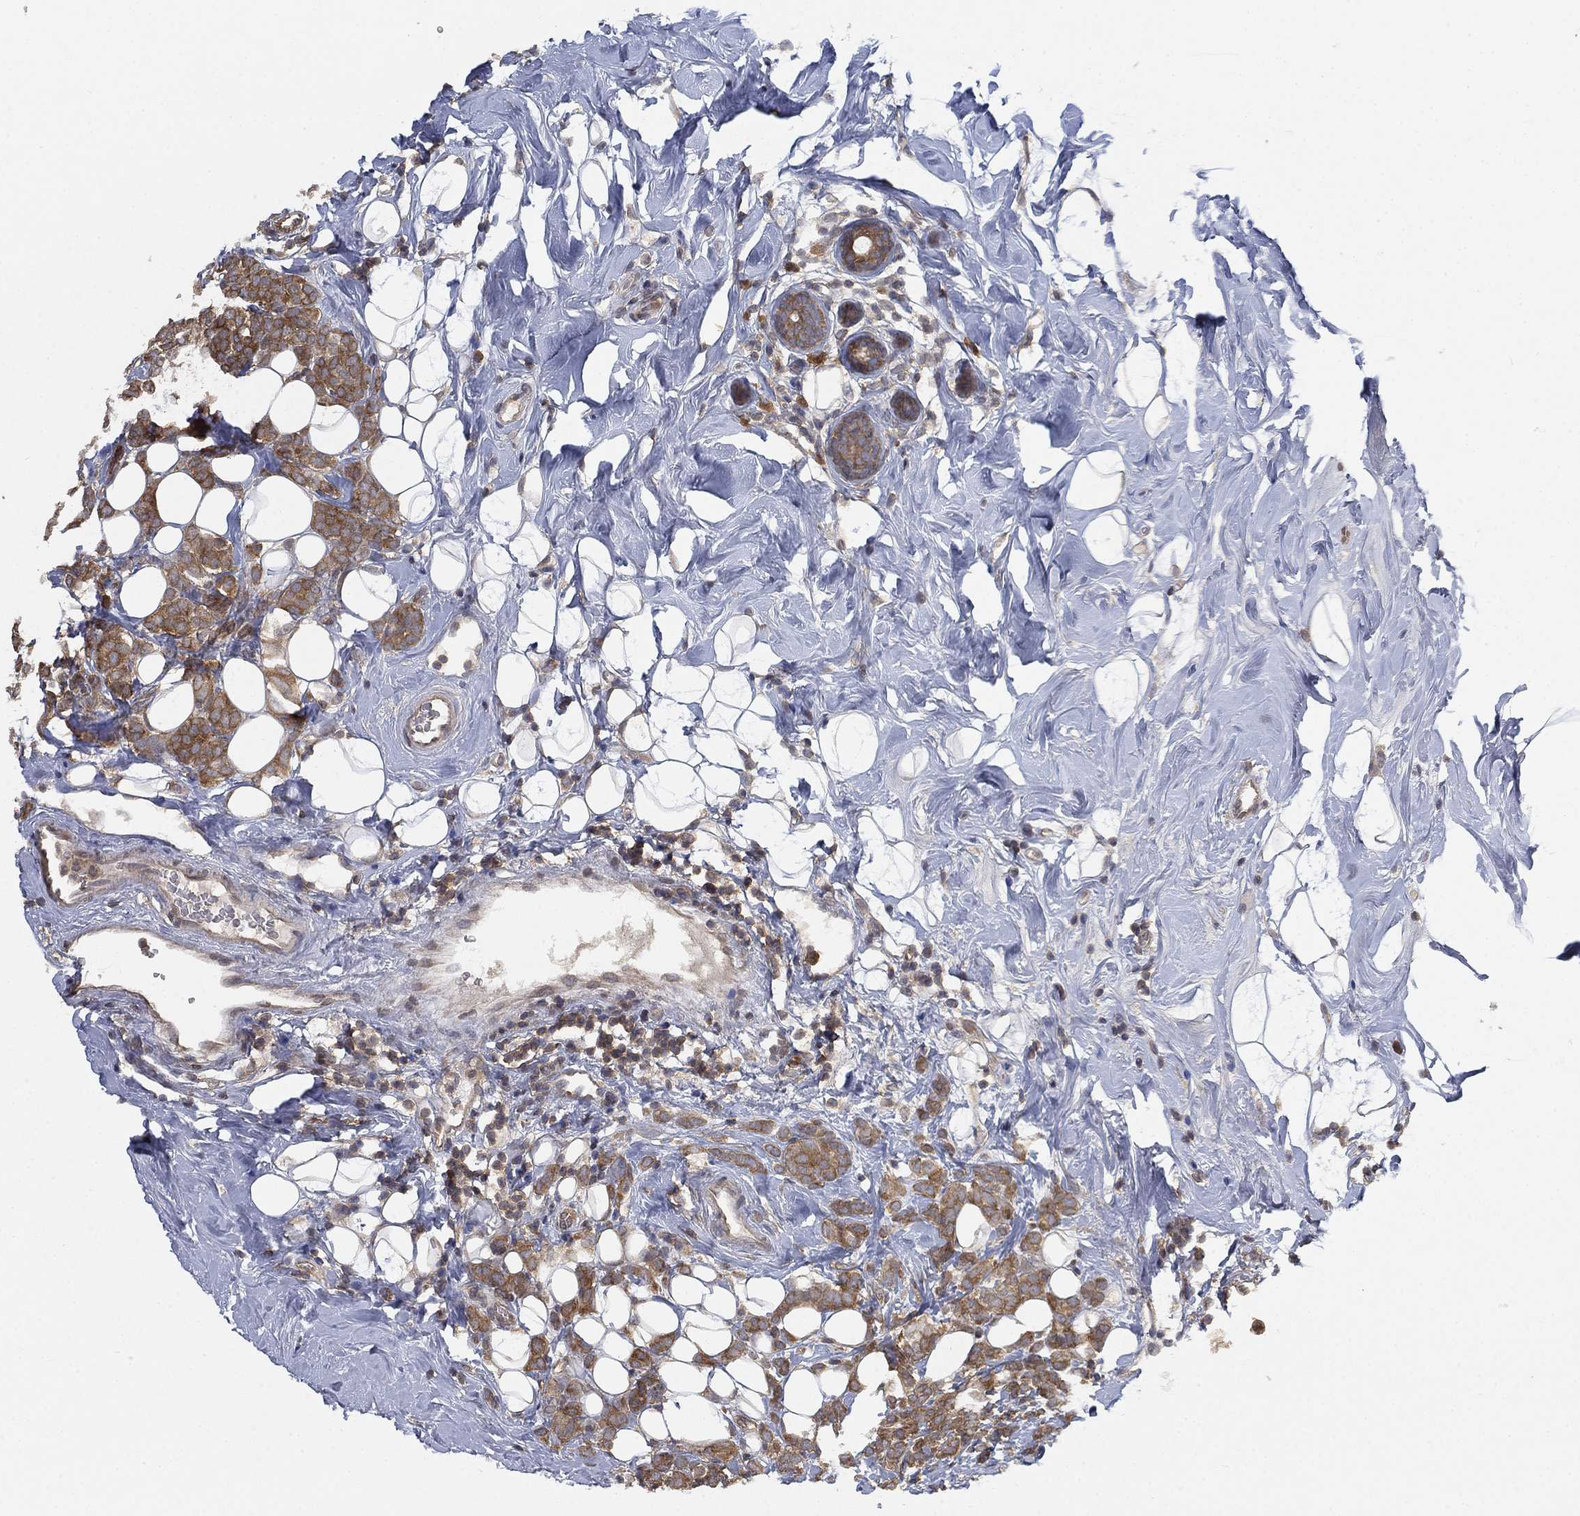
{"staining": {"intensity": "moderate", "quantity": ">75%", "location": "cytoplasmic/membranous"}, "tissue": "breast cancer", "cell_type": "Tumor cells", "image_type": "cancer", "snomed": [{"axis": "morphology", "description": "Lobular carcinoma"}, {"axis": "topography", "description": "Breast"}], "caption": "Human breast lobular carcinoma stained with a protein marker reveals moderate staining in tumor cells.", "gene": "UBA5", "patient": {"sex": "female", "age": 49}}